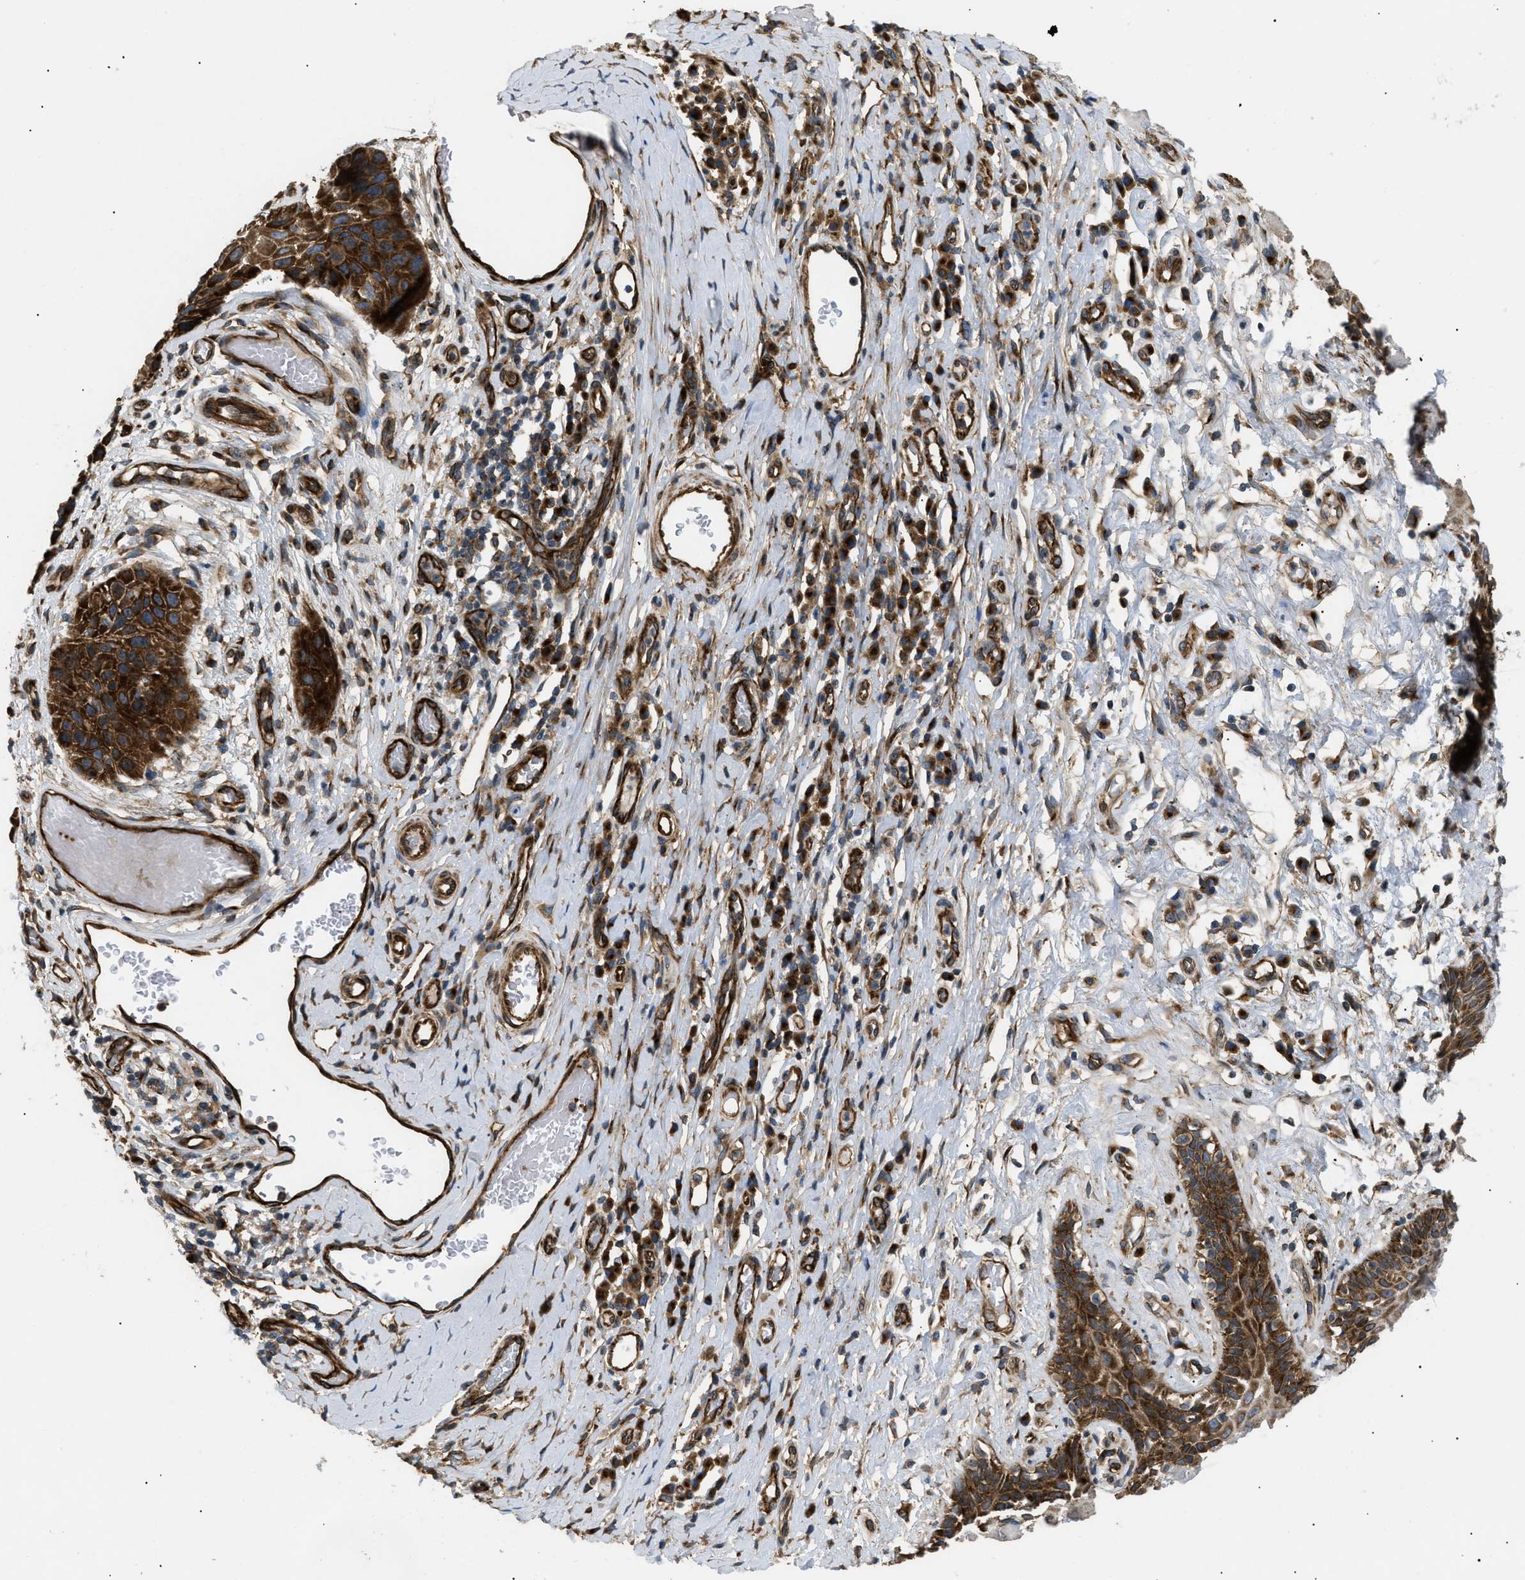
{"staining": {"intensity": "strong", "quantity": ">75%", "location": "cytoplasmic/membranous"}, "tissue": "skin", "cell_type": "Epidermal cells", "image_type": "normal", "snomed": [{"axis": "morphology", "description": "Normal tissue, NOS"}, {"axis": "topography", "description": "Vulva"}], "caption": "The immunohistochemical stain shows strong cytoplasmic/membranous expression in epidermal cells of normal skin. The protein of interest is stained brown, and the nuclei are stained in blue (DAB (3,3'-diaminobenzidine) IHC with brightfield microscopy, high magnification).", "gene": "LYSMD3", "patient": {"sex": "female", "age": 73}}